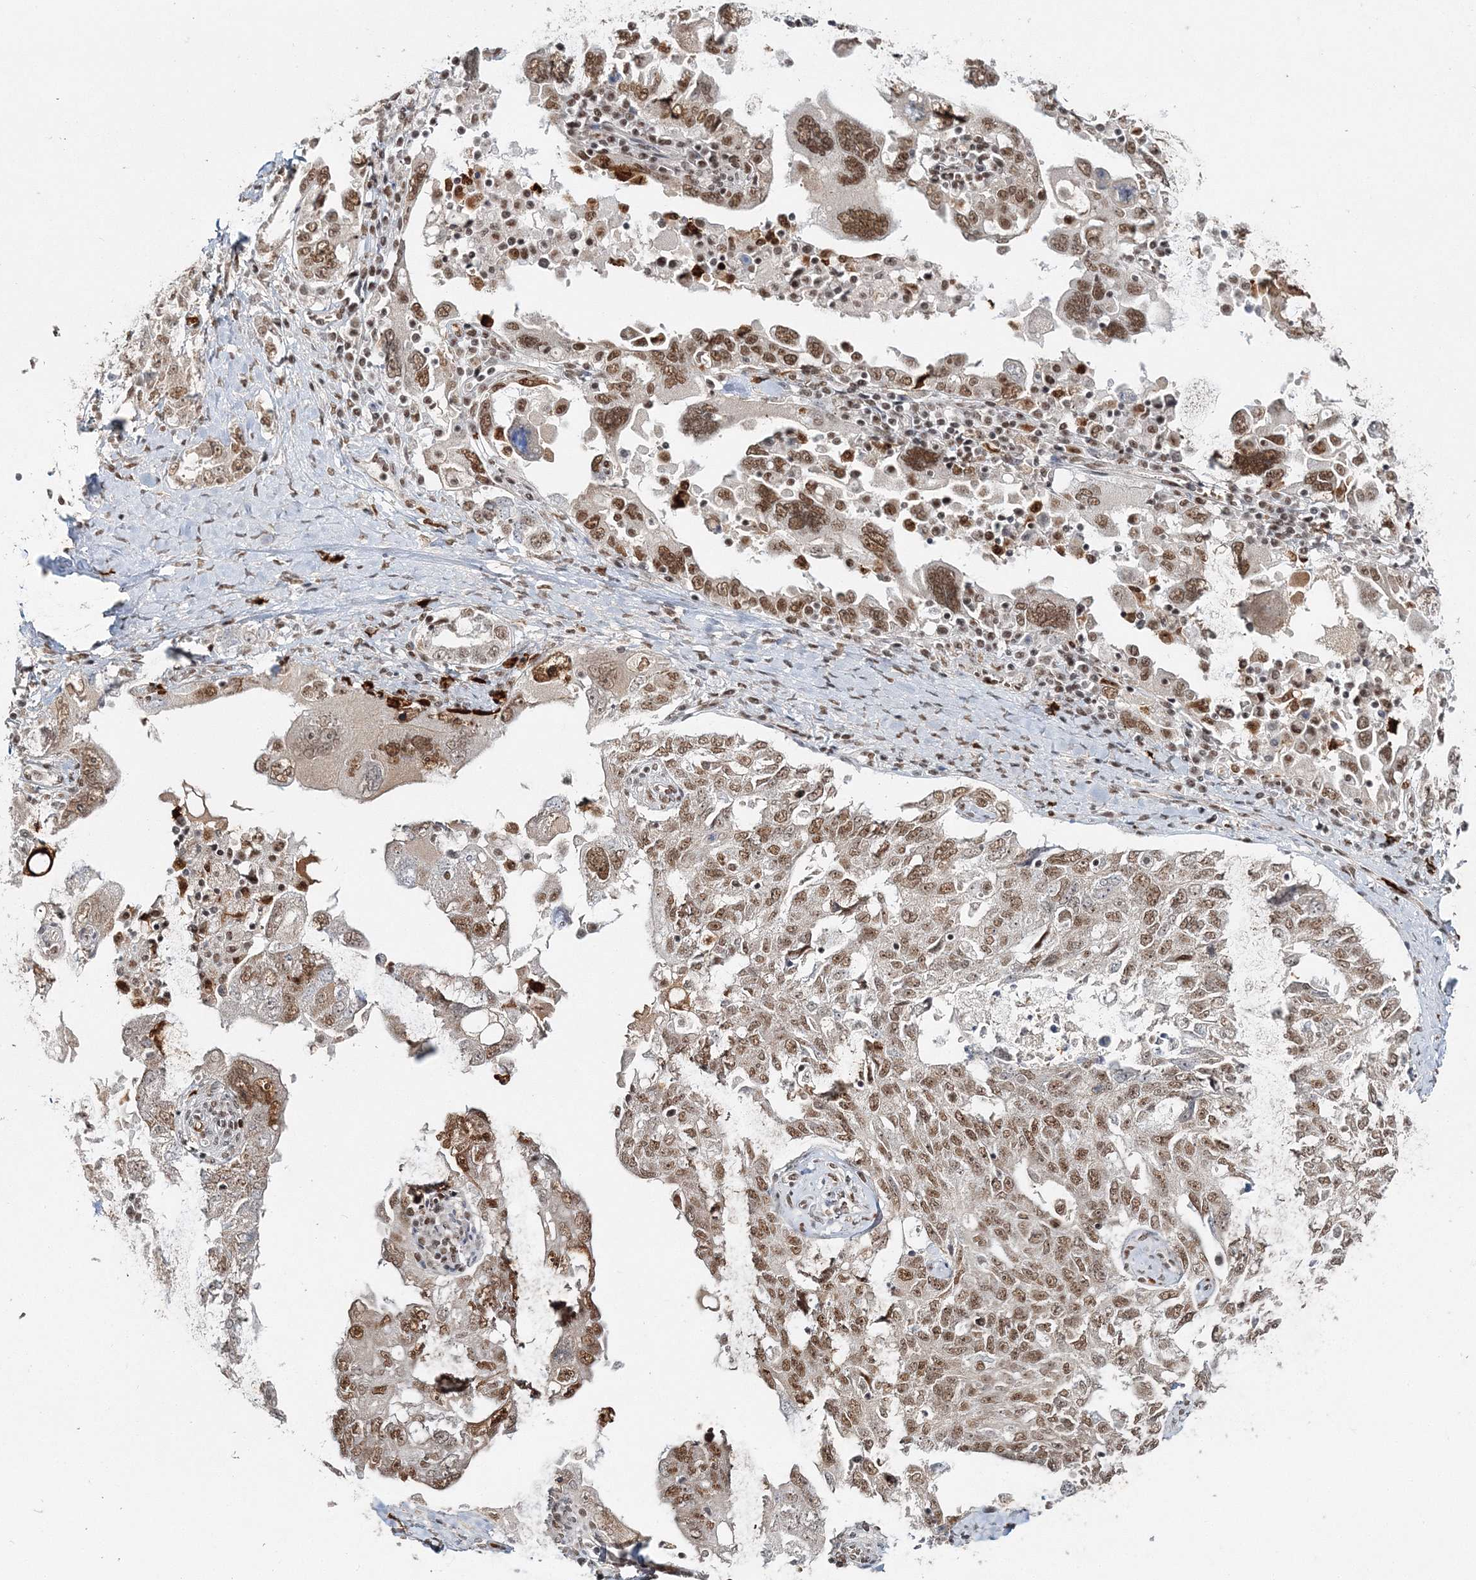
{"staining": {"intensity": "moderate", "quantity": ">75%", "location": "nuclear"}, "tissue": "ovarian cancer", "cell_type": "Tumor cells", "image_type": "cancer", "snomed": [{"axis": "morphology", "description": "Carcinoma, endometroid"}, {"axis": "topography", "description": "Ovary"}], "caption": "The immunohistochemical stain labels moderate nuclear staining in tumor cells of endometroid carcinoma (ovarian) tissue.", "gene": "QRICH1", "patient": {"sex": "female", "age": 62}}